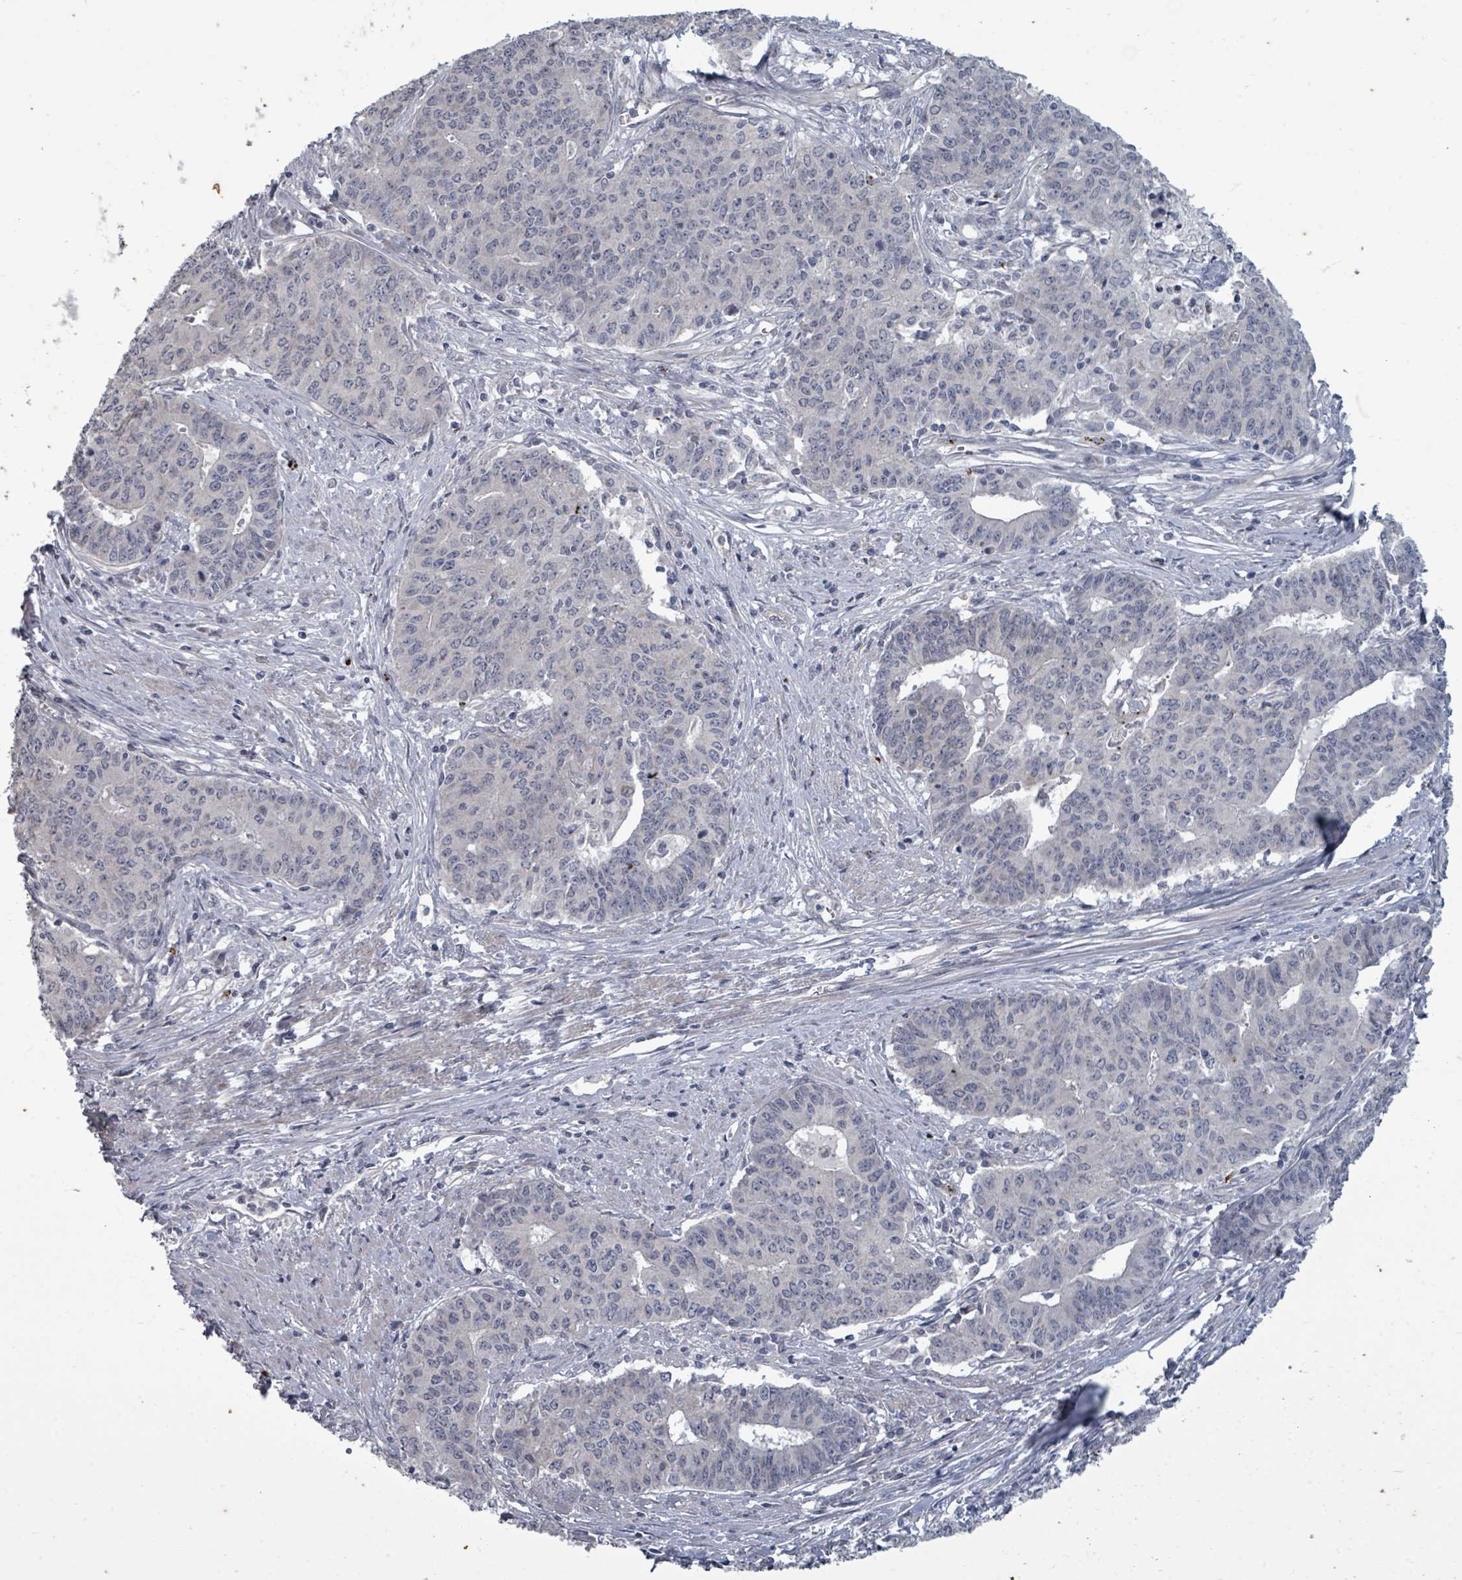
{"staining": {"intensity": "negative", "quantity": "none", "location": "none"}, "tissue": "endometrial cancer", "cell_type": "Tumor cells", "image_type": "cancer", "snomed": [{"axis": "morphology", "description": "Adenocarcinoma, NOS"}, {"axis": "topography", "description": "Endometrium"}], "caption": "Immunohistochemical staining of endometrial cancer displays no significant positivity in tumor cells.", "gene": "ASB12", "patient": {"sex": "female", "age": 59}}